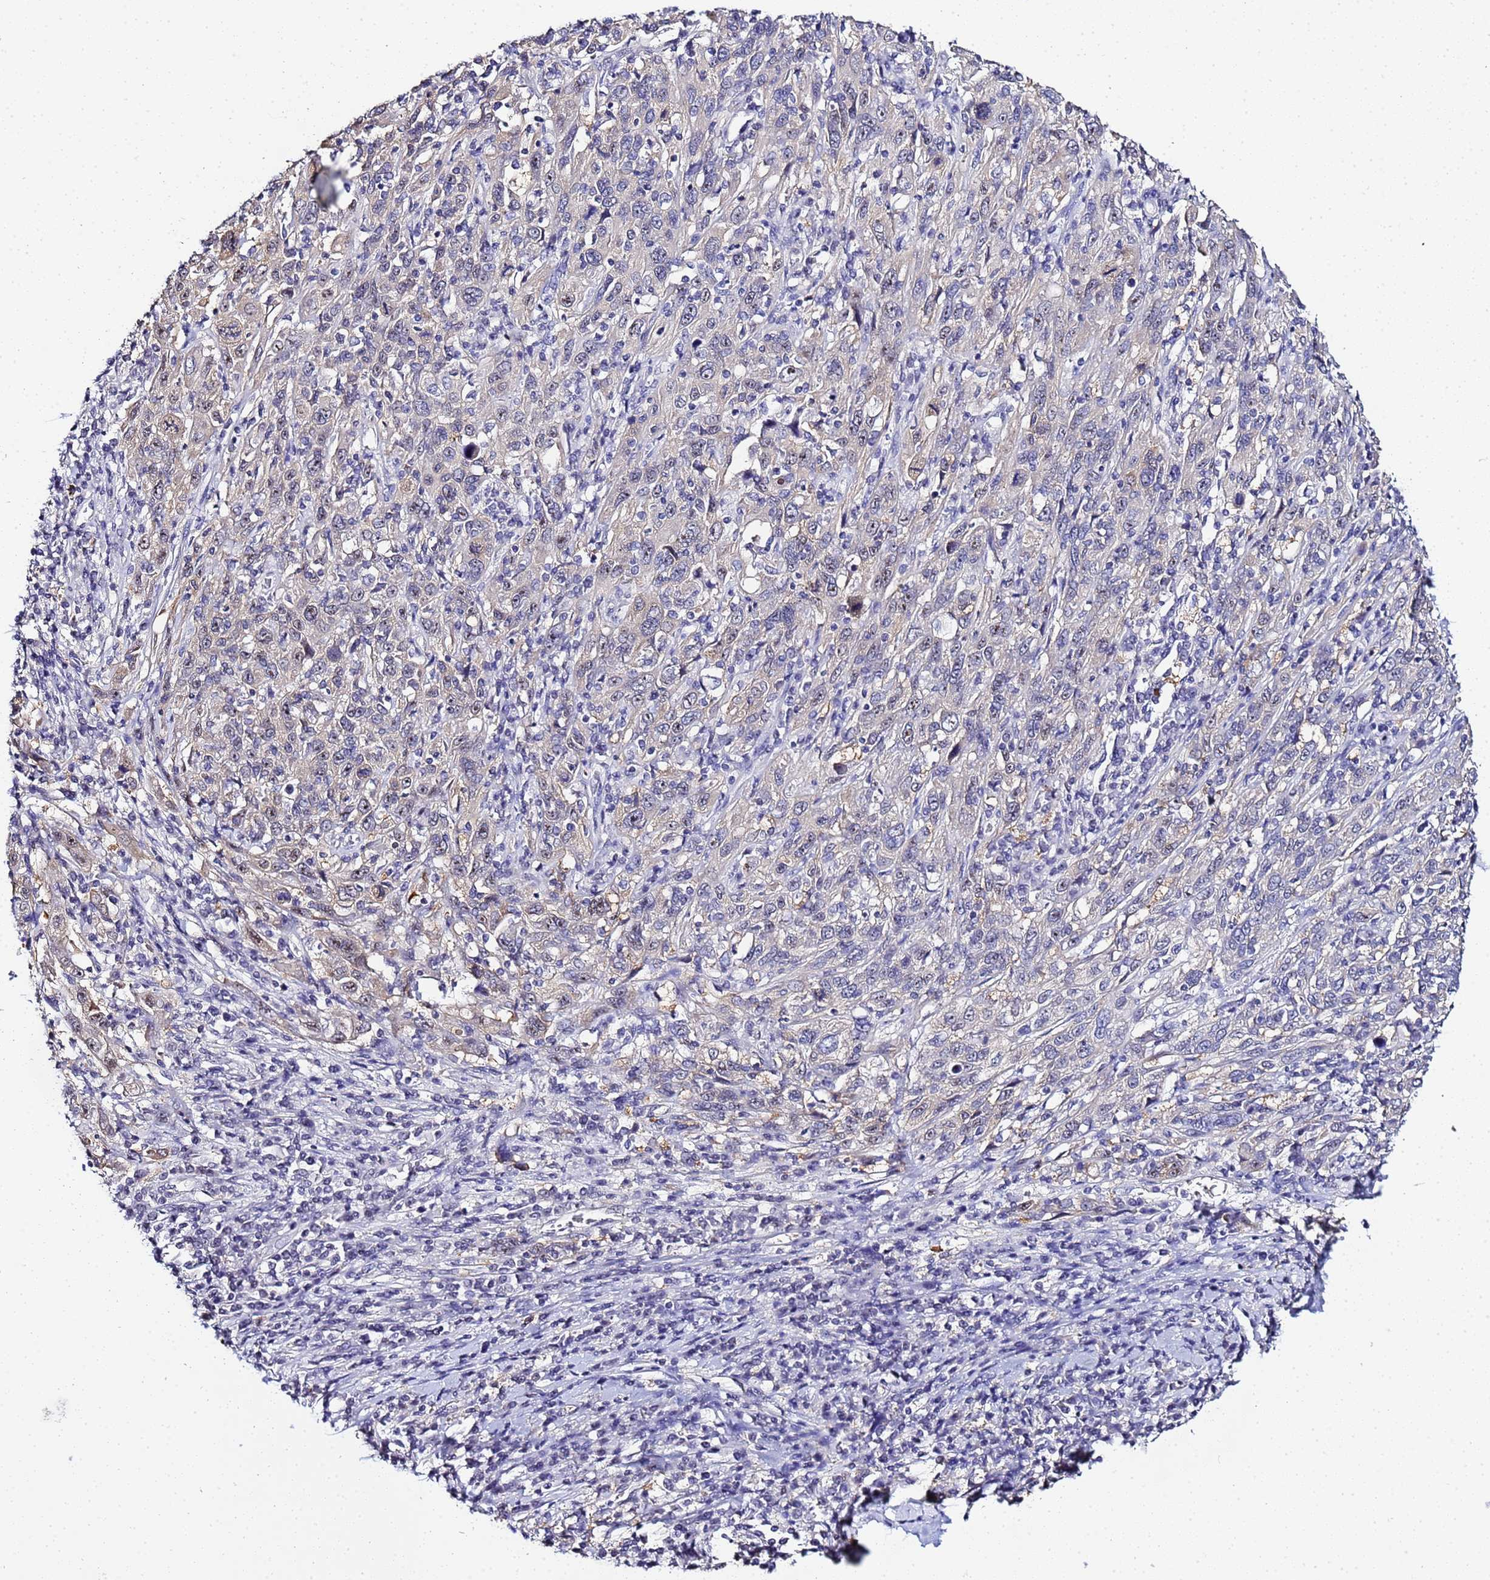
{"staining": {"intensity": "weak", "quantity": "<25%", "location": "nuclear"}, "tissue": "cervical cancer", "cell_type": "Tumor cells", "image_type": "cancer", "snomed": [{"axis": "morphology", "description": "Squamous cell carcinoma, NOS"}, {"axis": "topography", "description": "Cervix"}], "caption": "There is no significant expression in tumor cells of squamous cell carcinoma (cervical).", "gene": "ACTL6B", "patient": {"sex": "female", "age": 46}}